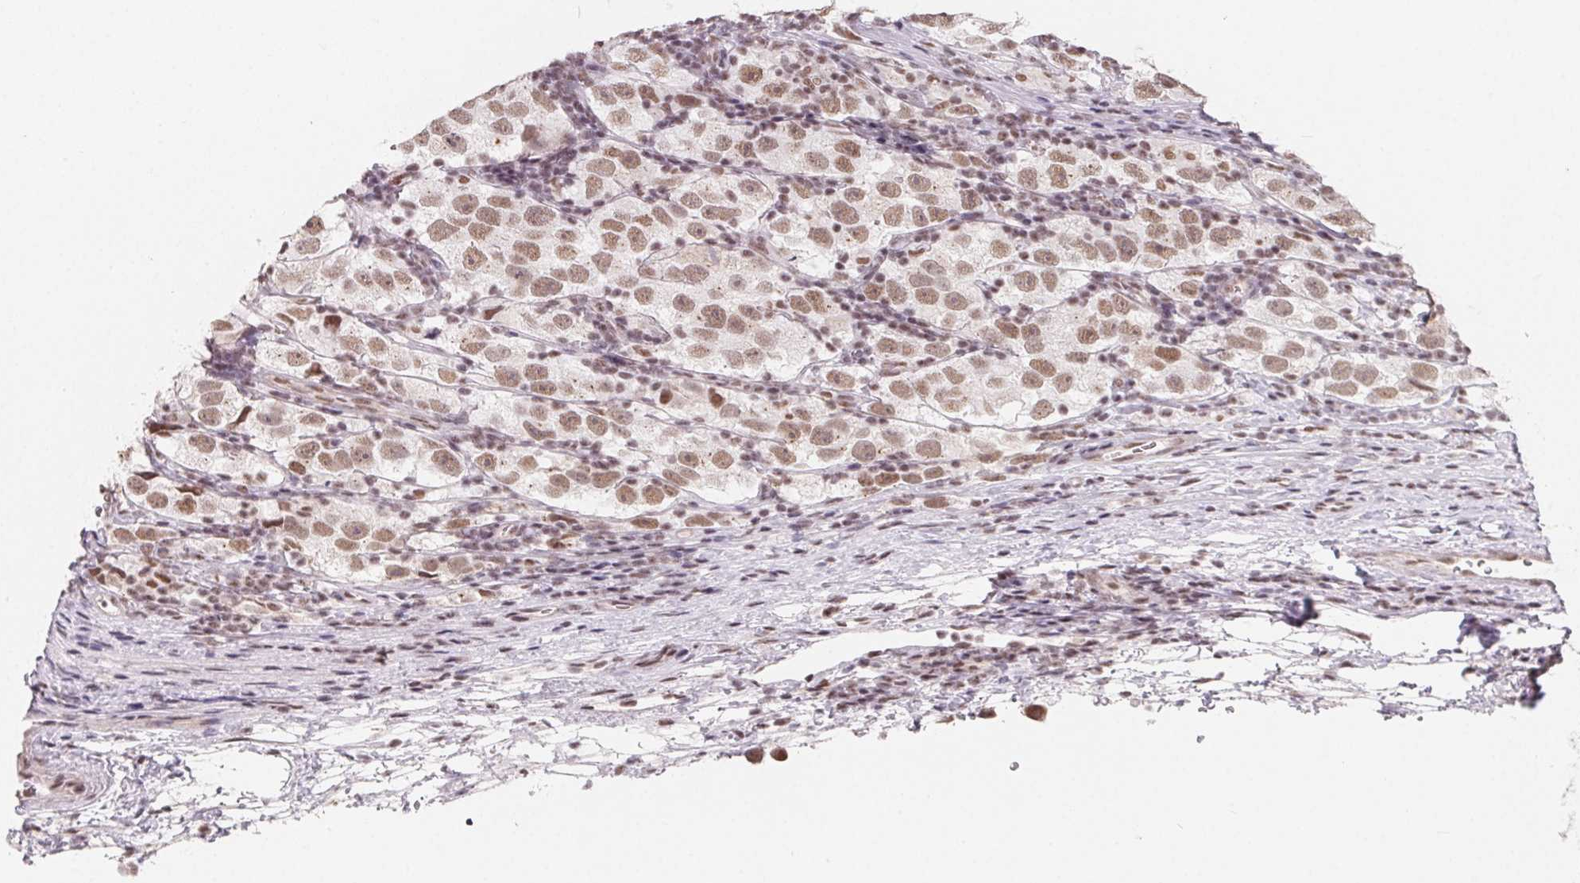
{"staining": {"intensity": "moderate", "quantity": ">75%", "location": "nuclear"}, "tissue": "testis cancer", "cell_type": "Tumor cells", "image_type": "cancer", "snomed": [{"axis": "morphology", "description": "Seminoma, NOS"}, {"axis": "topography", "description": "Testis"}], "caption": "Immunohistochemical staining of human testis cancer exhibits medium levels of moderate nuclear protein expression in about >75% of tumor cells.", "gene": "TCERG1", "patient": {"sex": "male", "age": 26}}